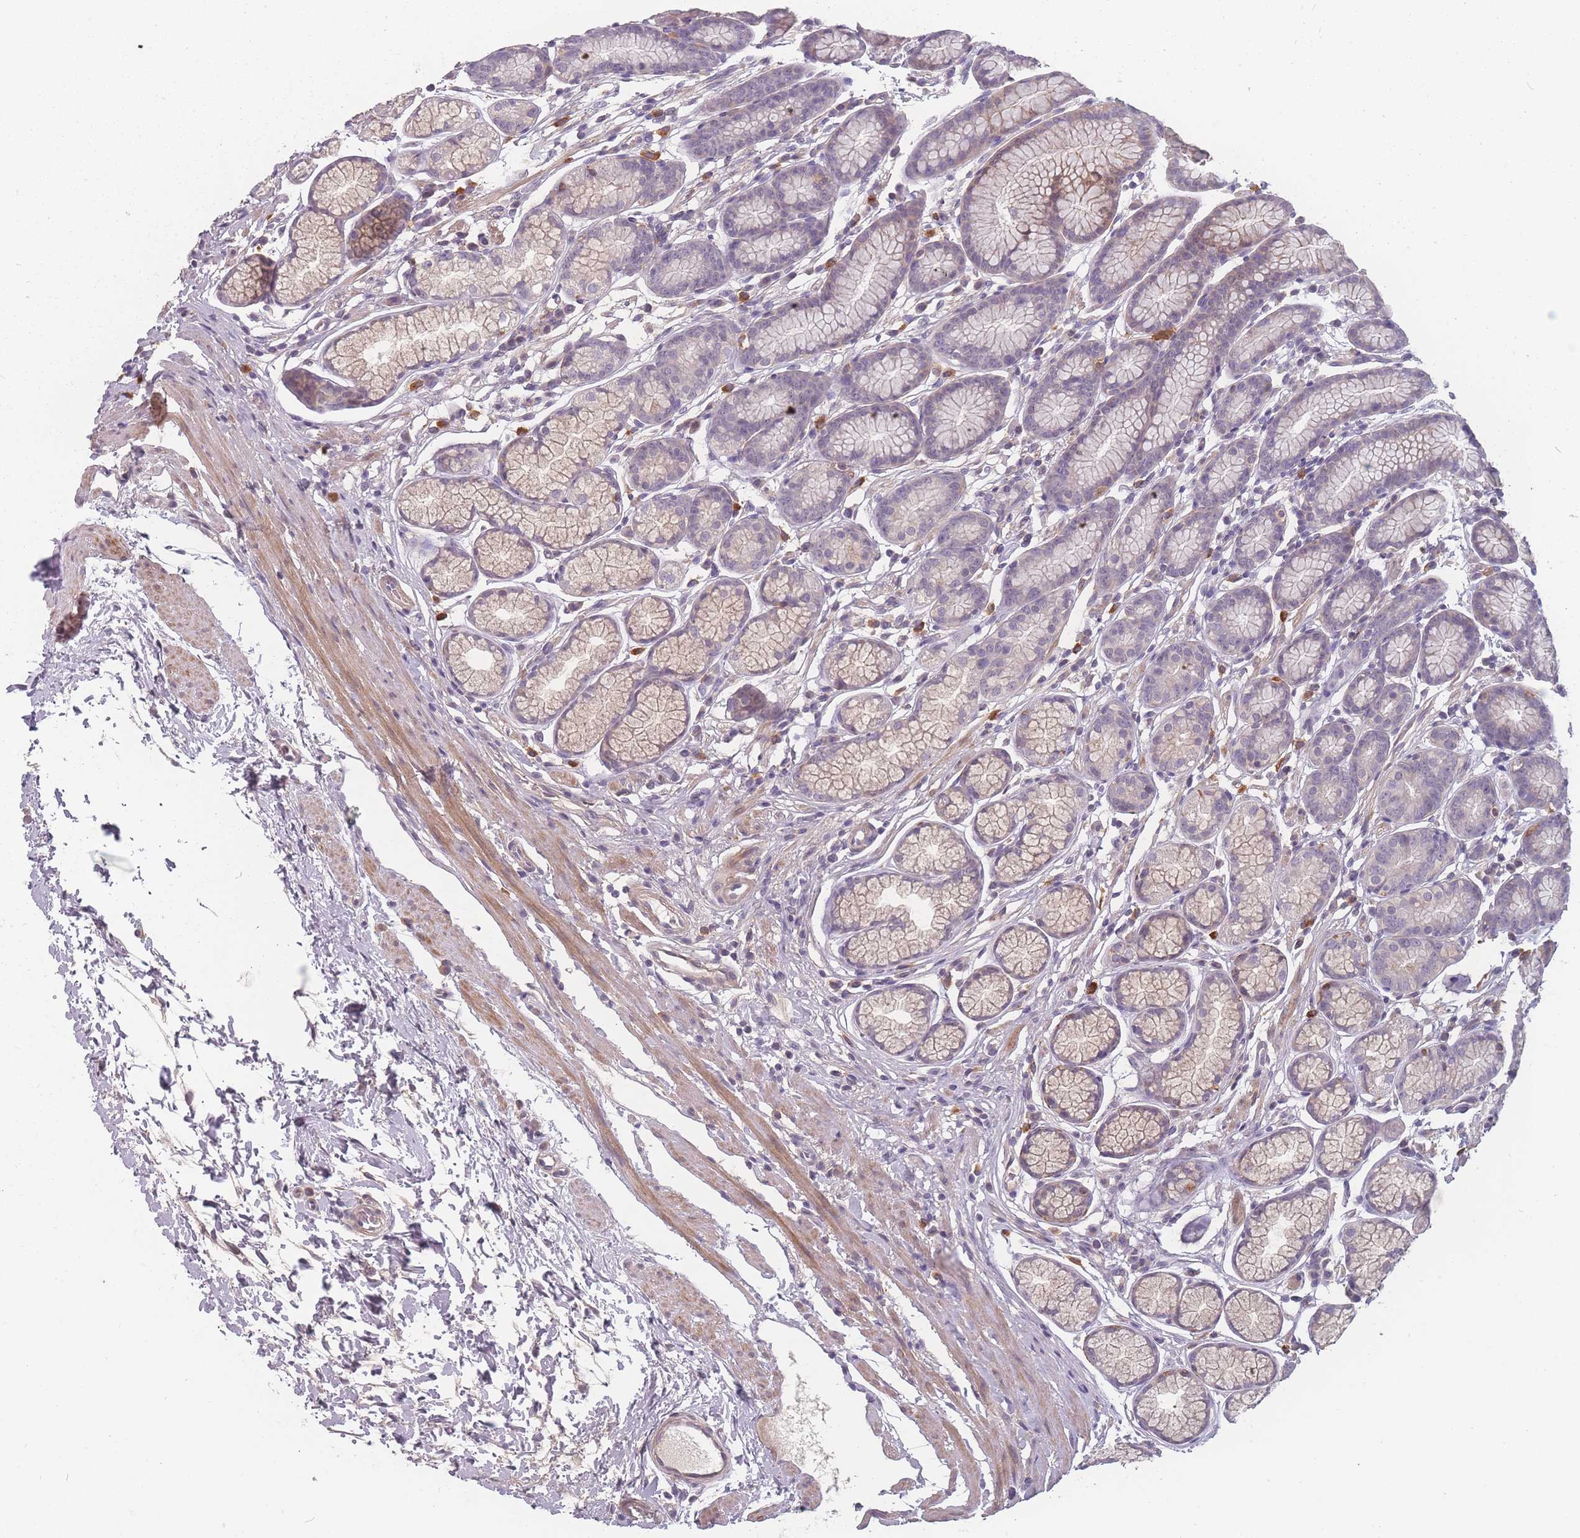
{"staining": {"intensity": "weak", "quantity": "<25%", "location": "cytoplasmic/membranous"}, "tissue": "stomach", "cell_type": "Glandular cells", "image_type": "normal", "snomed": [{"axis": "morphology", "description": "Normal tissue, NOS"}, {"axis": "topography", "description": "Stomach"}], "caption": "This is an IHC image of unremarkable stomach. There is no positivity in glandular cells.", "gene": "BST1", "patient": {"sex": "male", "age": 42}}